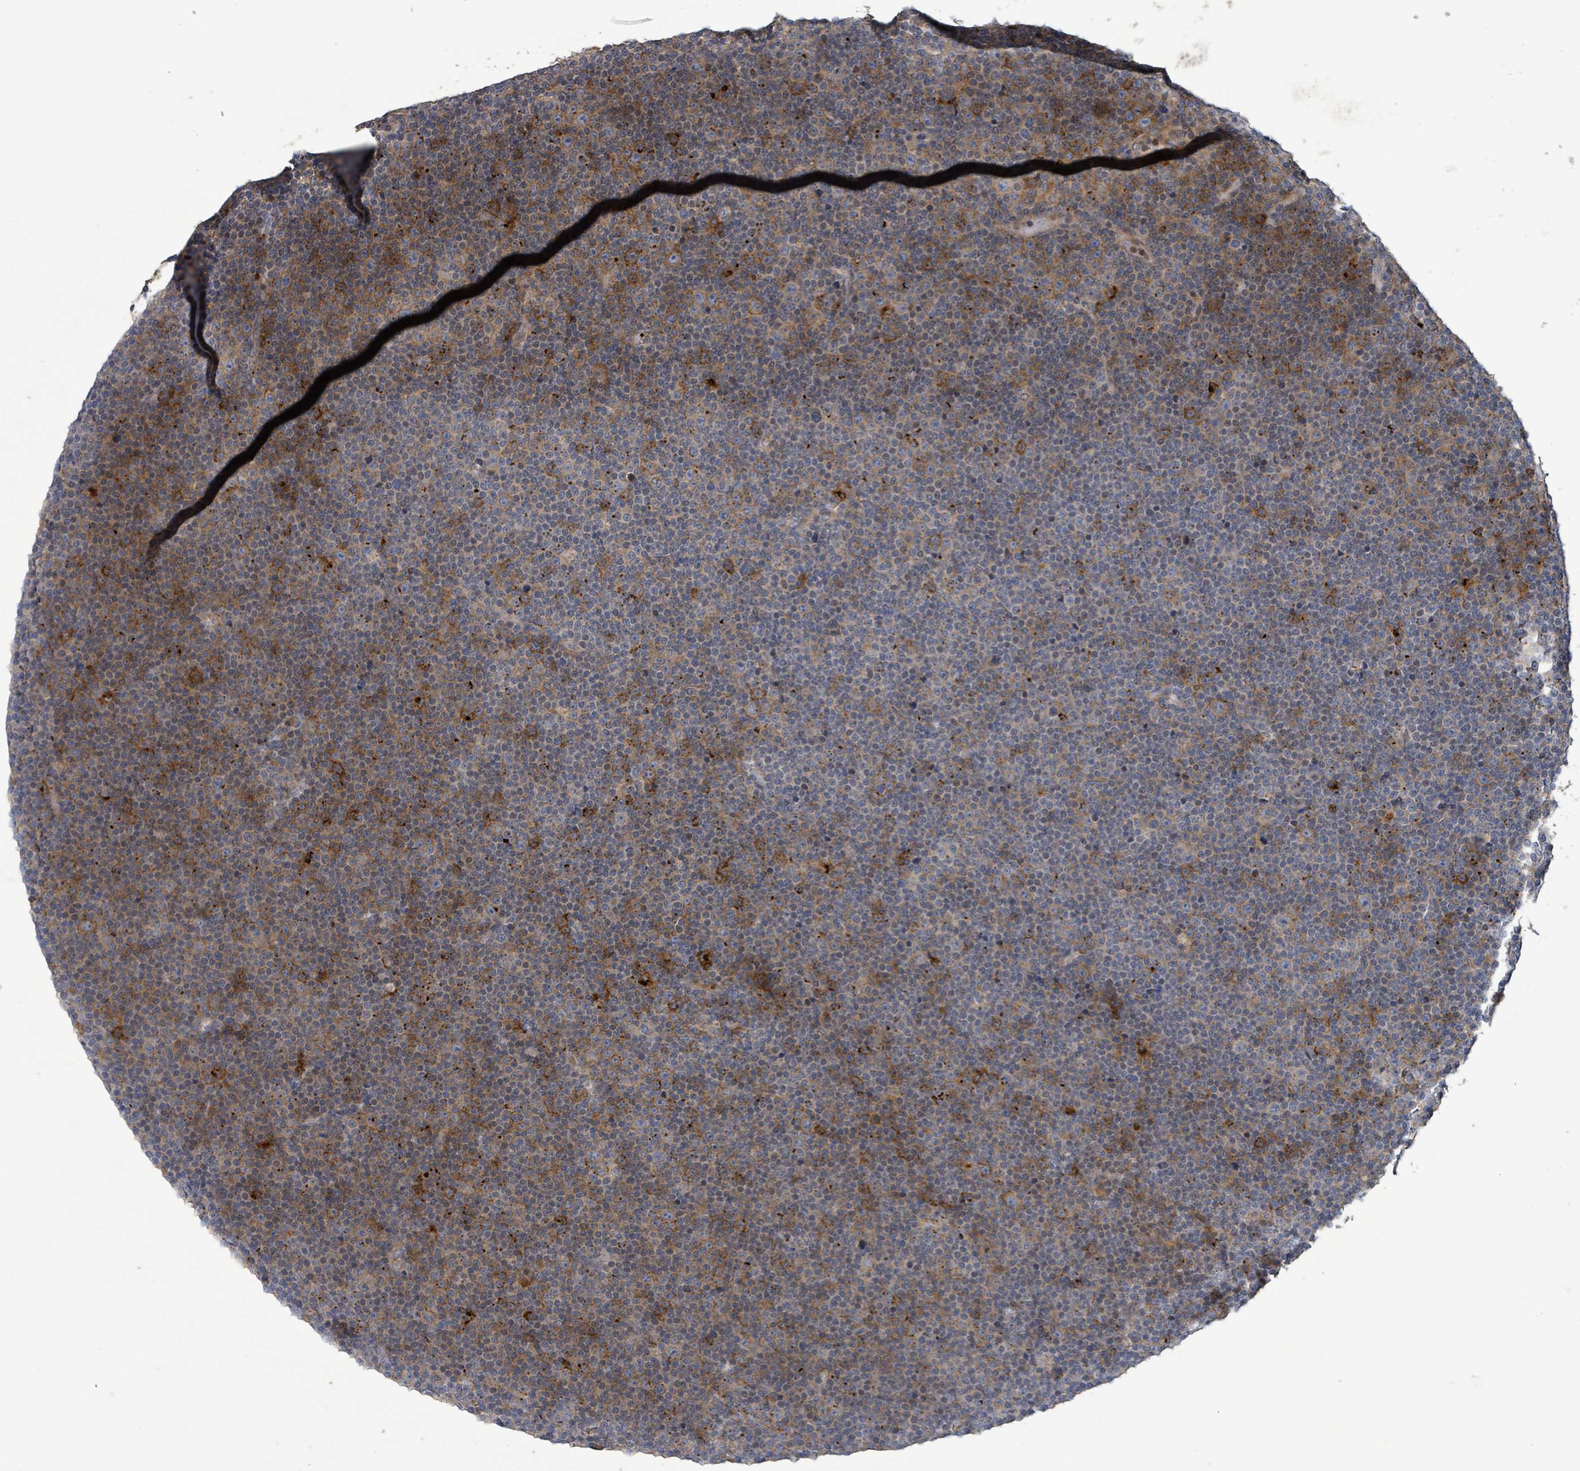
{"staining": {"intensity": "moderate", "quantity": "25%-75%", "location": "cytoplasmic/membranous"}, "tissue": "lymphoma", "cell_type": "Tumor cells", "image_type": "cancer", "snomed": [{"axis": "morphology", "description": "Malignant lymphoma, non-Hodgkin's type, Low grade"}, {"axis": "topography", "description": "Lymph node"}], "caption": "Human low-grade malignant lymphoma, non-Hodgkin's type stained with a protein marker shows moderate staining in tumor cells.", "gene": "PLAAT1", "patient": {"sex": "female", "age": 67}}